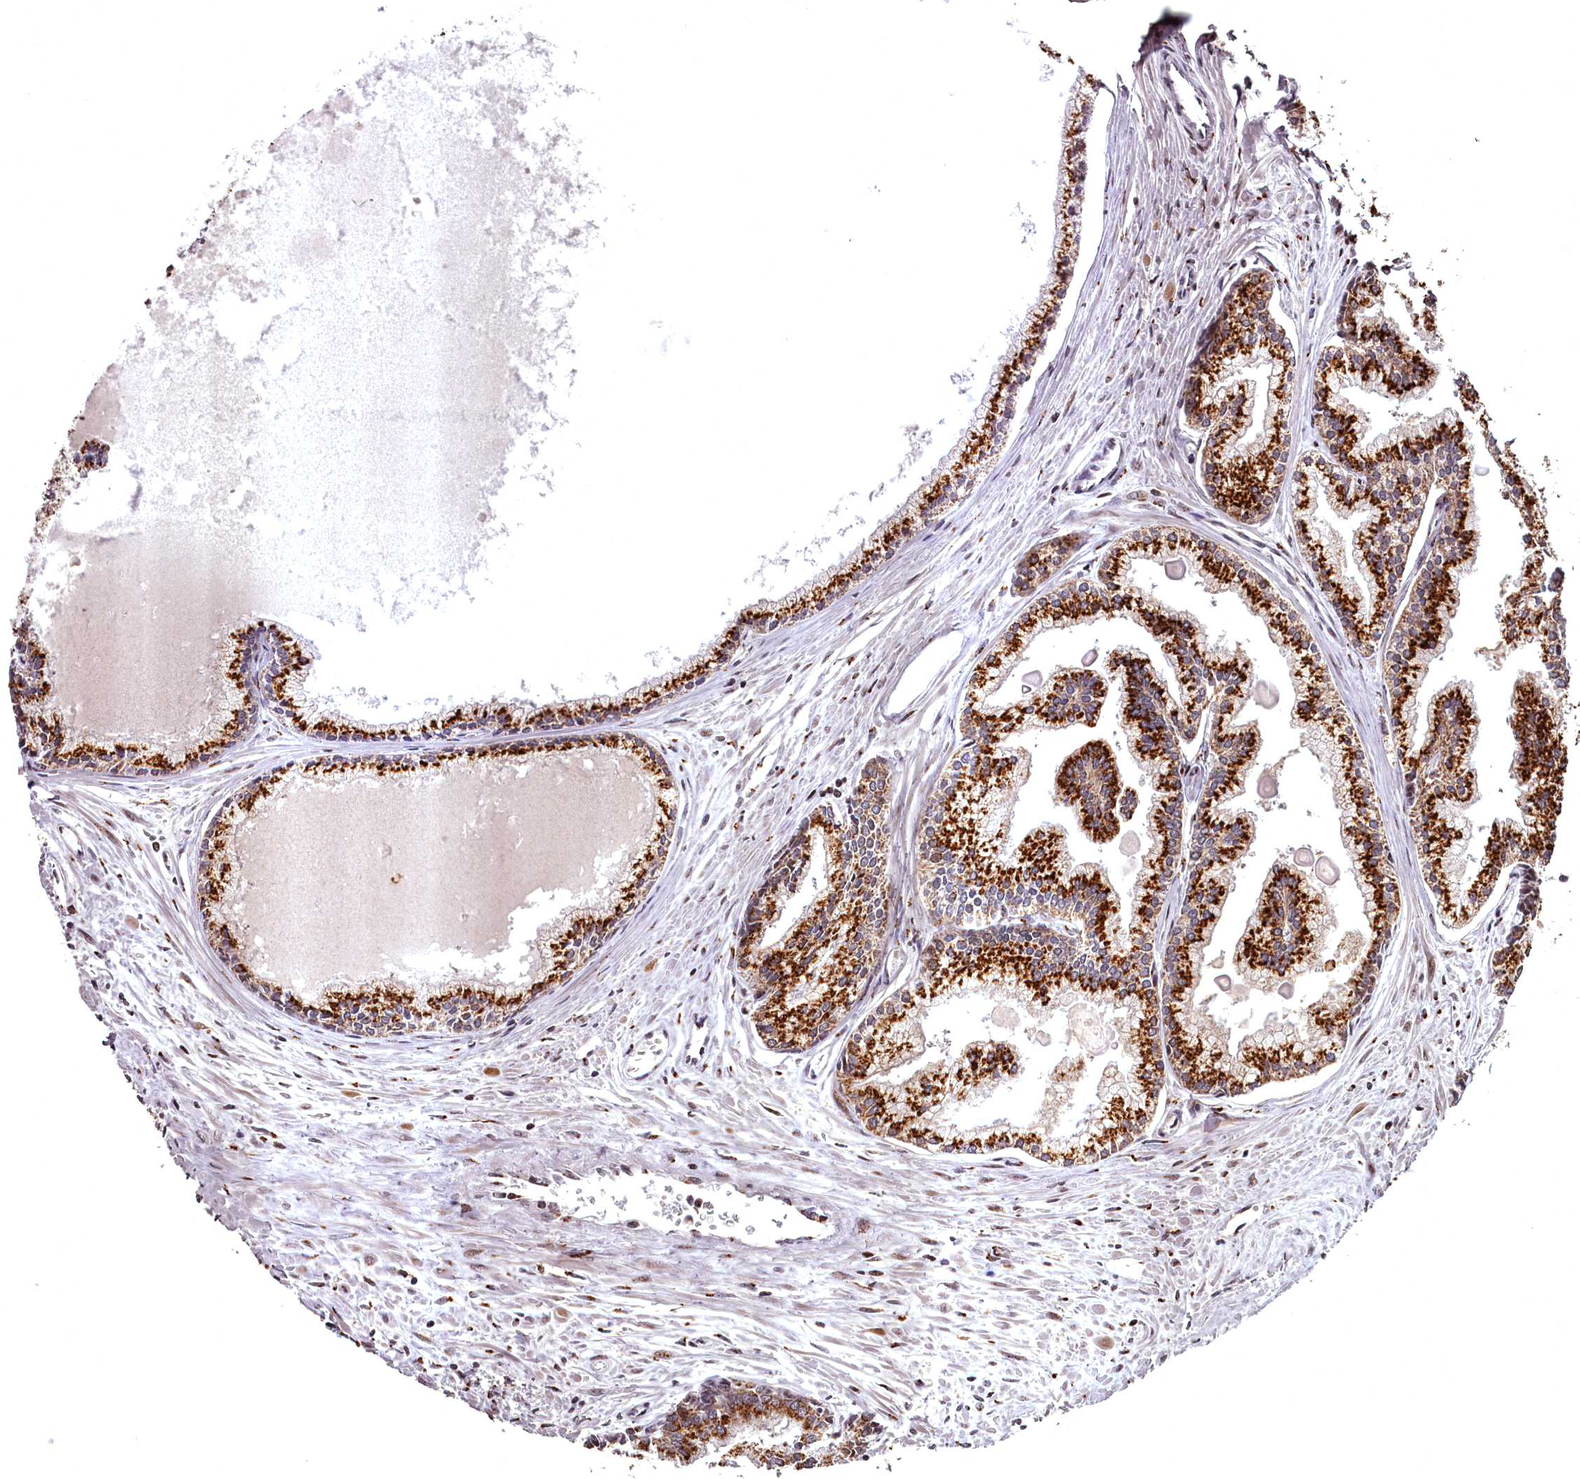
{"staining": {"intensity": "strong", "quantity": ">75%", "location": "cytoplasmic/membranous"}, "tissue": "prostate cancer", "cell_type": "Tumor cells", "image_type": "cancer", "snomed": [{"axis": "morphology", "description": "Adenocarcinoma, High grade"}, {"axis": "topography", "description": "Prostate"}], "caption": "Prostate cancer (high-grade adenocarcinoma) tissue reveals strong cytoplasmic/membranous positivity in approximately >75% of tumor cells The staining was performed using DAB, with brown indicating positive protein expression. Nuclei are stained blue with hematoxylin.", "gene": "CEP83", "patient": {"sex": "male", "age": 68}}